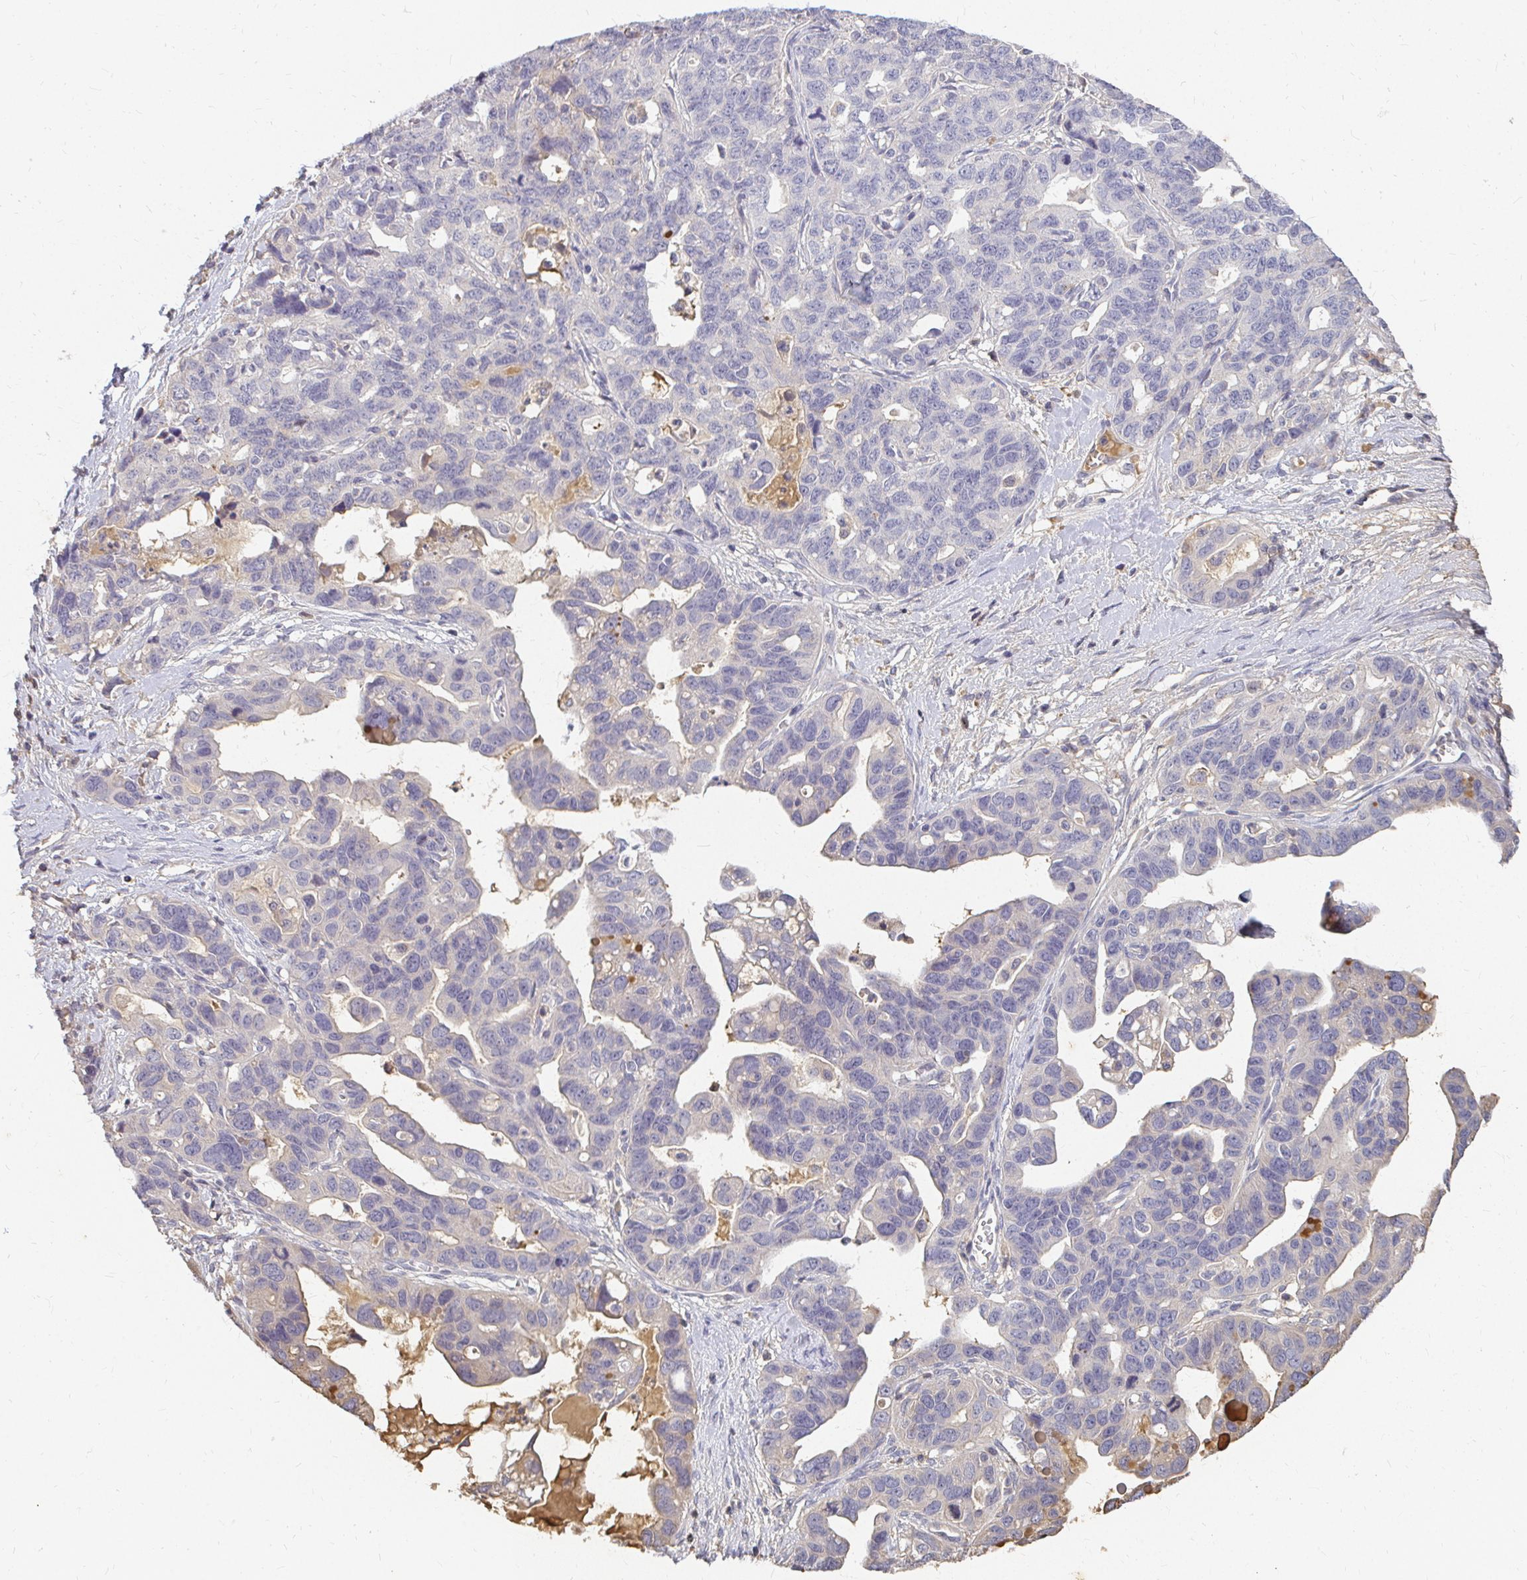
{"staining": {"intensity": "negative", "quantity": "none", "location": "none"}, "tissue": "ovarian cancer", "cell_type": "Tumor cells", "image_type": "cancer", "snomed": [{"axis": "morphology", "description": "Cystadenocarcinoma, serous, NOS"}, {"axis": "topography", "description": "Ovary"}], "caption": "There is no significant expression in tumor cells of ovarian cancer (serous cystadenocarcinoma).", "gene": "LOXL4", "patient": {"sex": "female", "age": 69}}